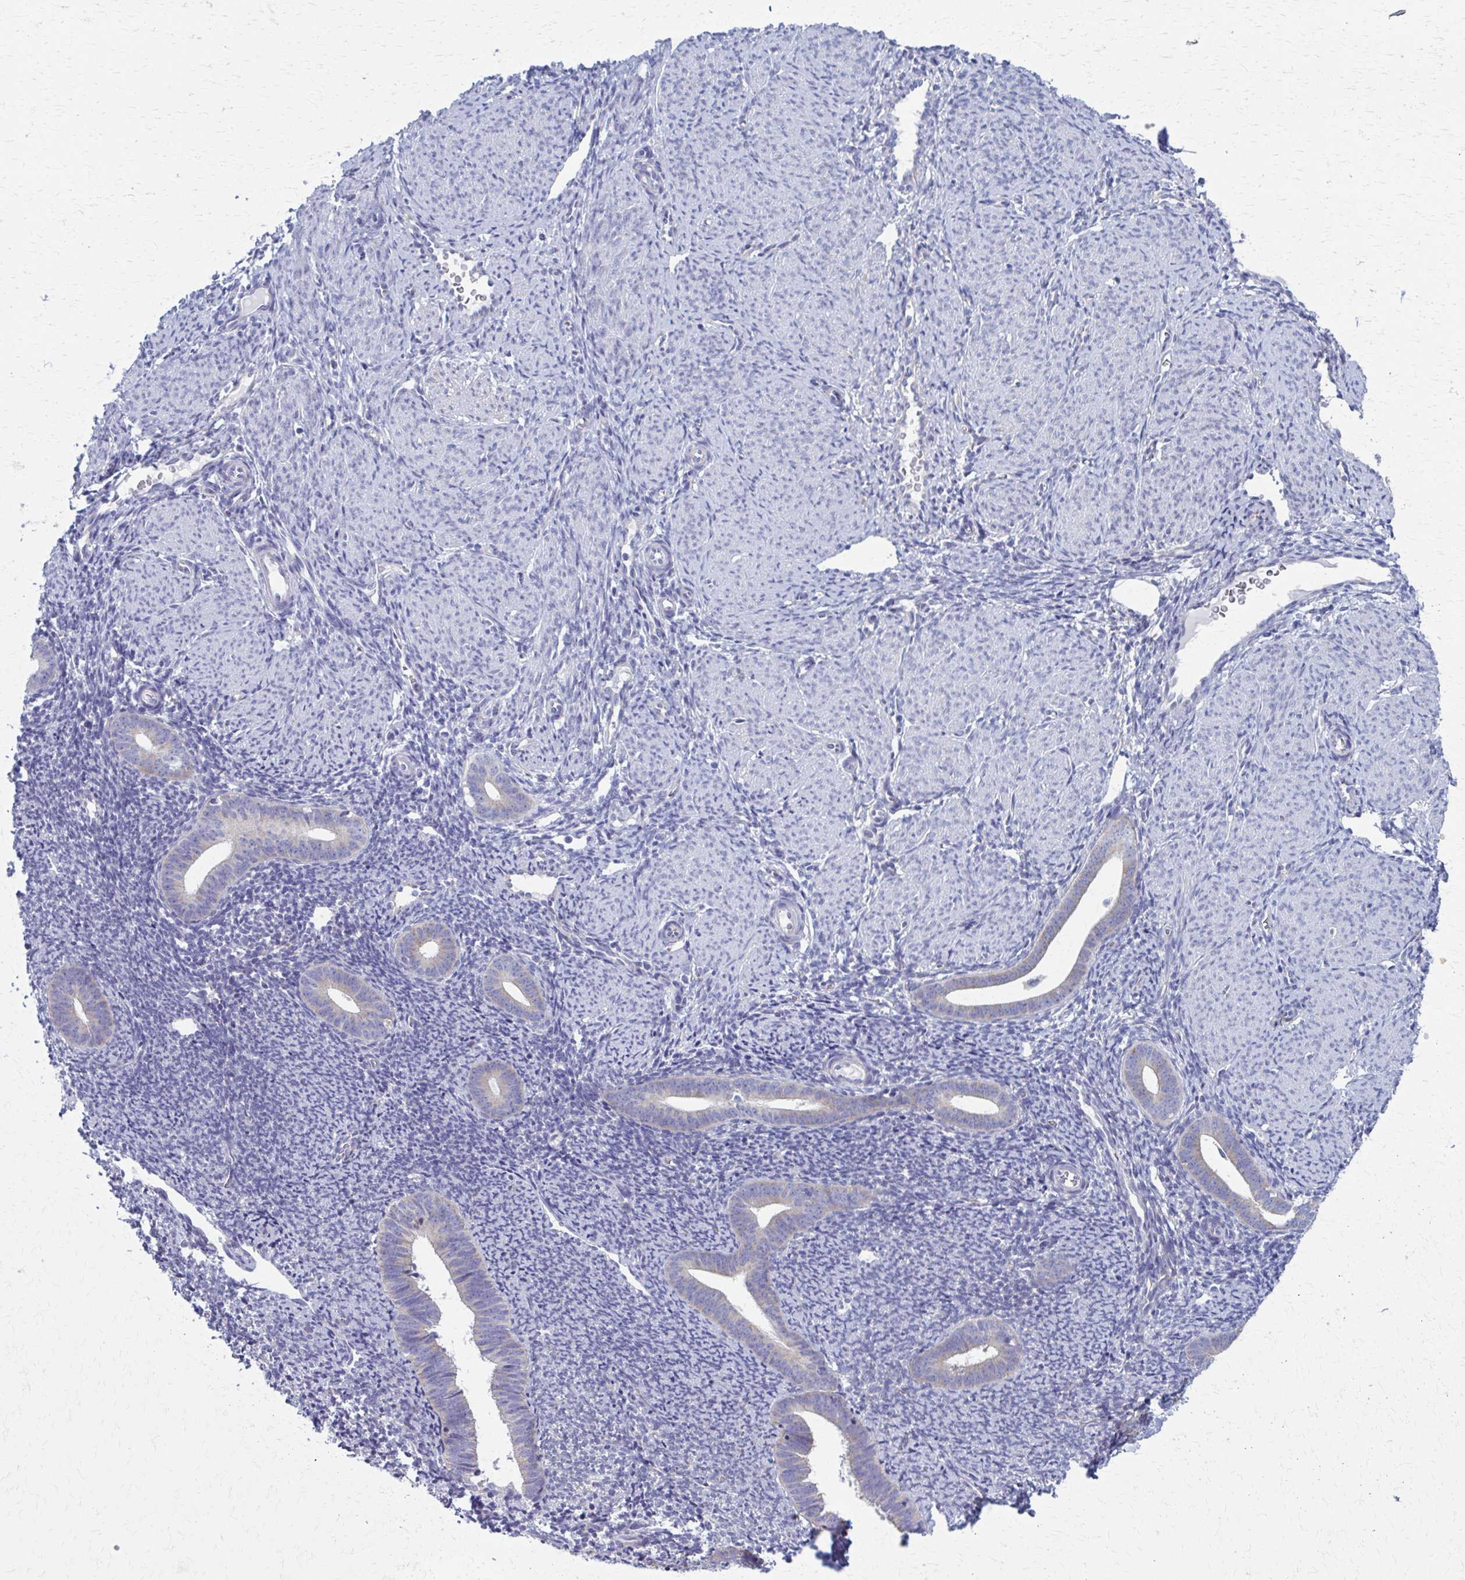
{"staining": {"intensity": "negative", "quantity": "none", "location": "none"}, "tissue": "endometrium", "cell_type": "Cells in endometrial stroma", "image_type": "normal", "snomed": [{"axis": "morphology", "description": "Normal tissue, NOS"}, {"axis": "topography", "description": "Endometrium"}], "caption": "Cells in endometrial stroma are negative for brown protein staining in unremarkable endometrium. (DAB (3,3'-diaminobenzidine) IHC with hematoxylin counter stain).", "gene": "SPATS2L", "patient": {"sex": "female", "age": 39}}